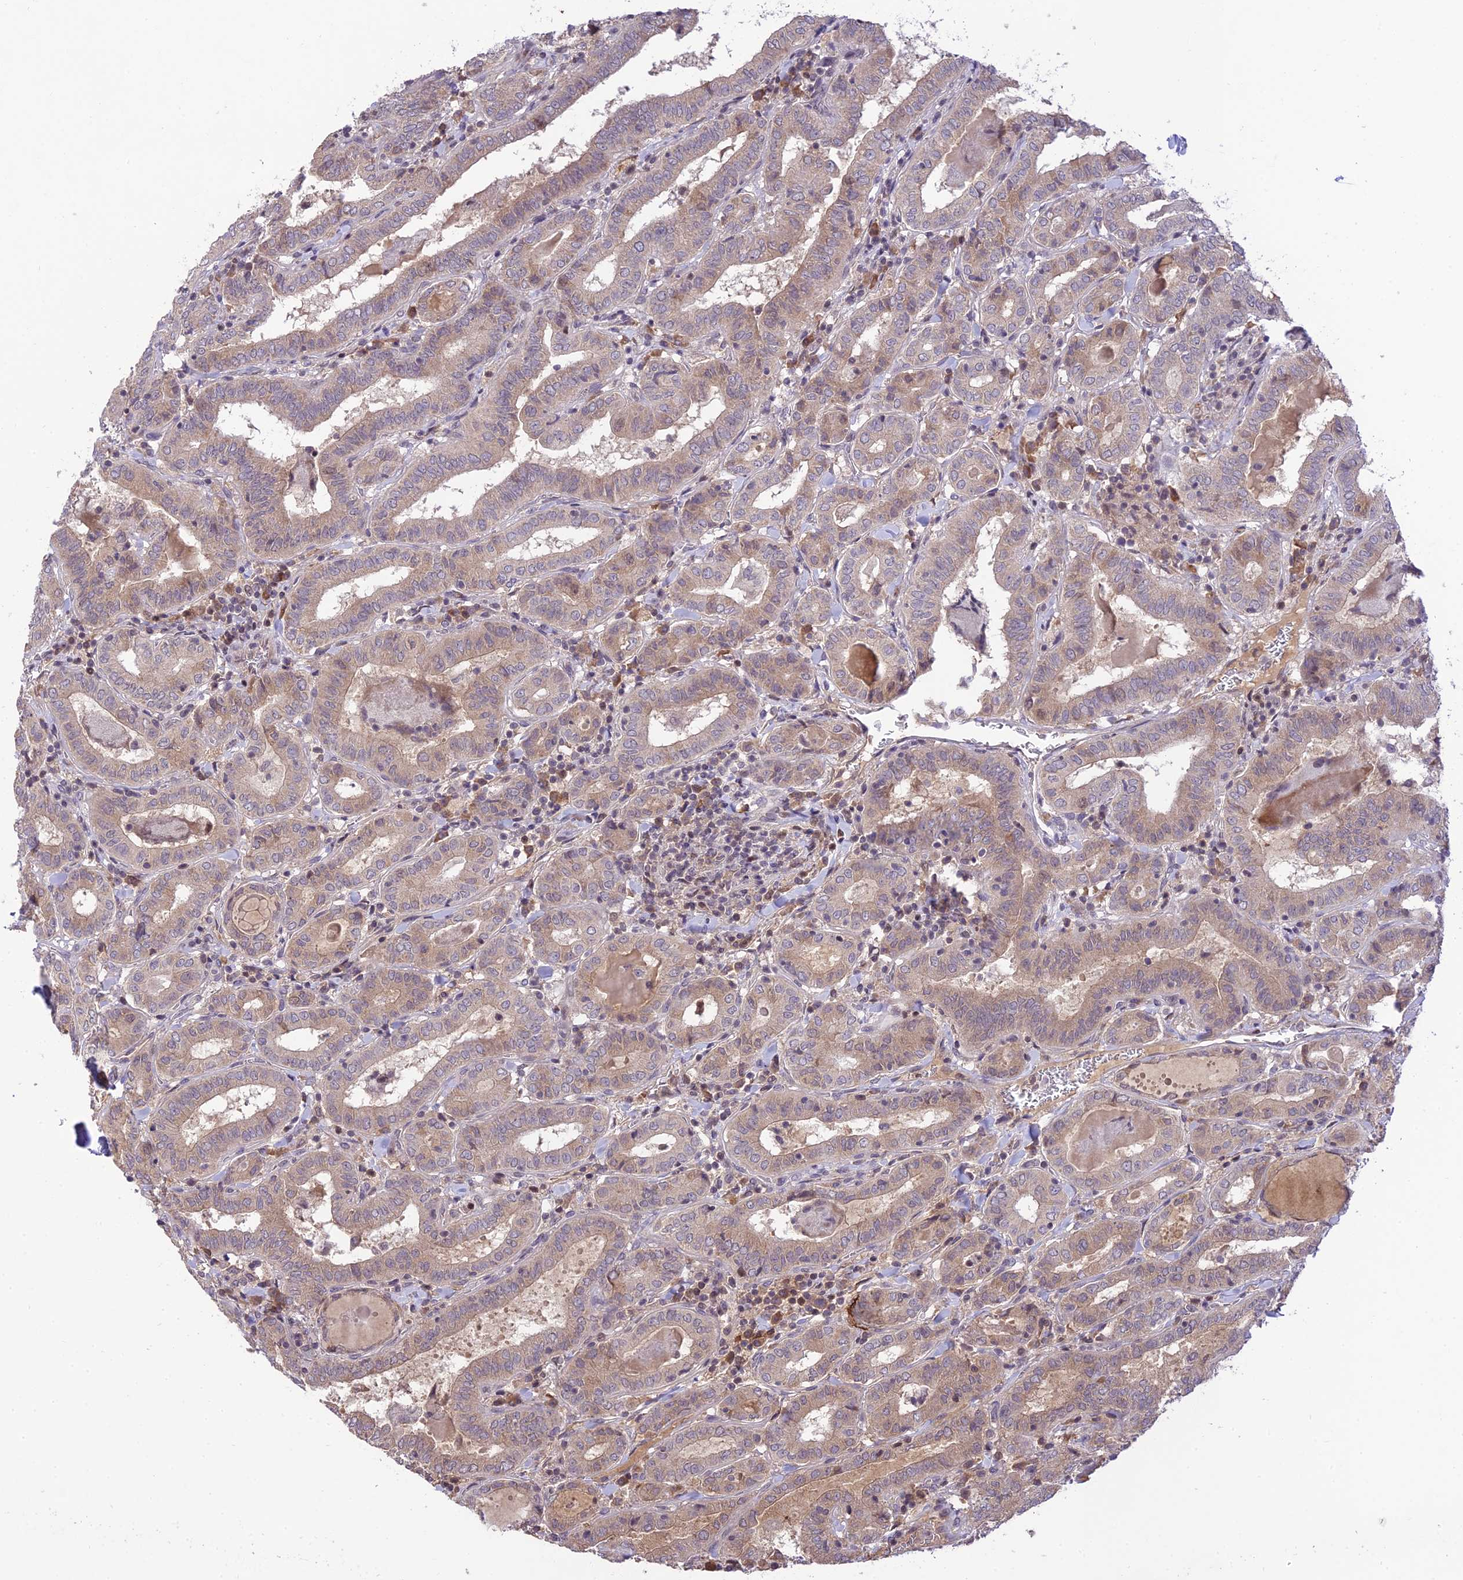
{"staining": {"intensity": "weak", "quantity": "25%-75%", "location": "cytoplasmic/membranous"}, "tissue": "thyroid cancer", "cell_type": "Tumor cells", "image_type": "cancer", "snomed": [{"axis": "morphology", "description": "Papillary adenocarcinoma, NOS"}, {"axis": "topography", "description": "Thyroid gland"}], "caption": "IHC image of human thyroid cancer stained for a protein (brown), which reveals low levels of weak cytoplasmic/membranous positivity in about 25%-75% of tumor cells.", "gene": "TEKT1", "patient": {"sex": "female", "age": 72}}